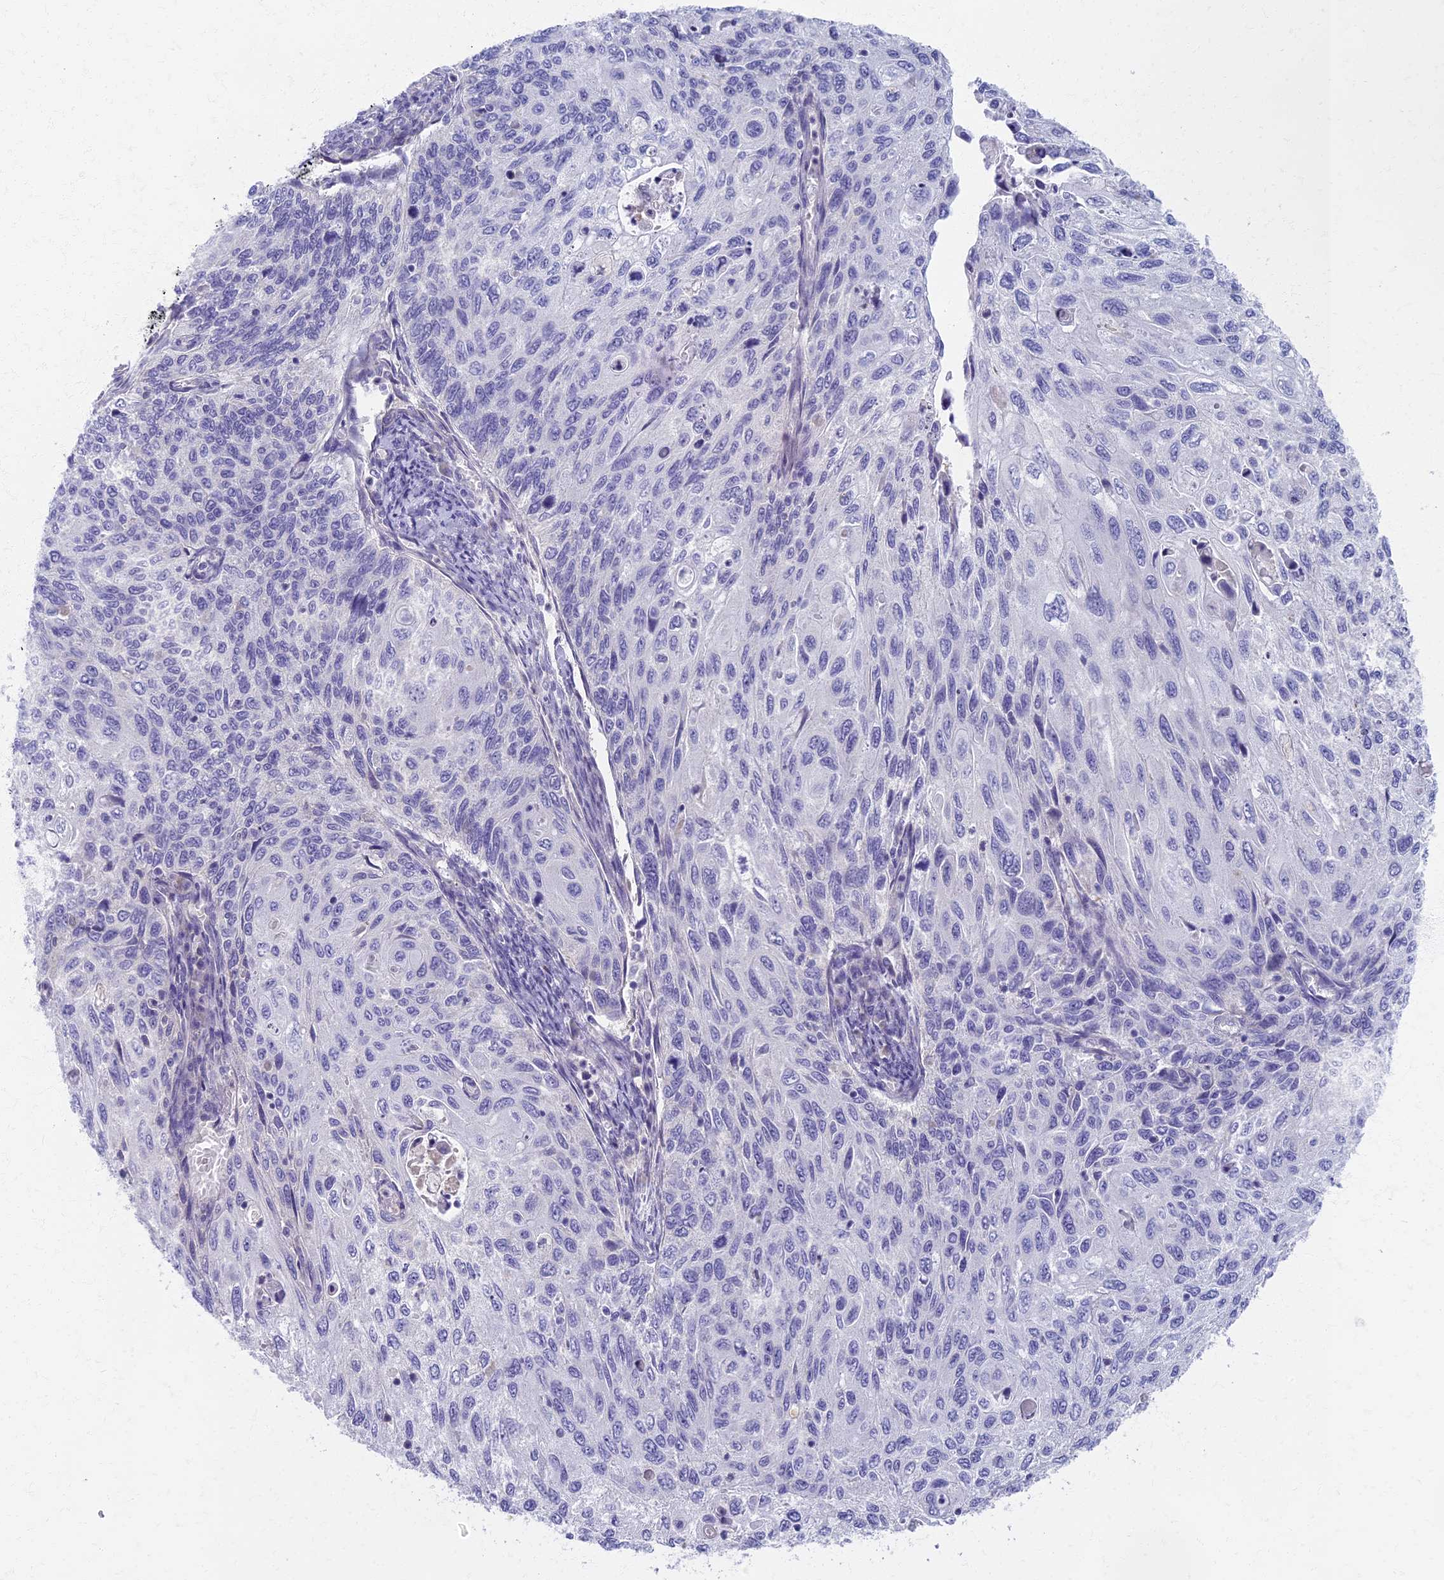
{"staining": {"intensity": "negative", "quantity": "none", "location": "none"}, "tissue": "cervical cancer", "cell_type": "Tumor cells", "image_type": "cancer", "snomed": [{"axis": "morphology", "description": "Squamous cell carcinoma, NOS"}, {"axis": "topography", "description": "Cervix"}], "caption": "Tumor cells show no significant protein staining in cervical cancer (squamous cell carcinoma).", "gene": "AP4E1", "patient": {"sex": "female", "age": 70}}